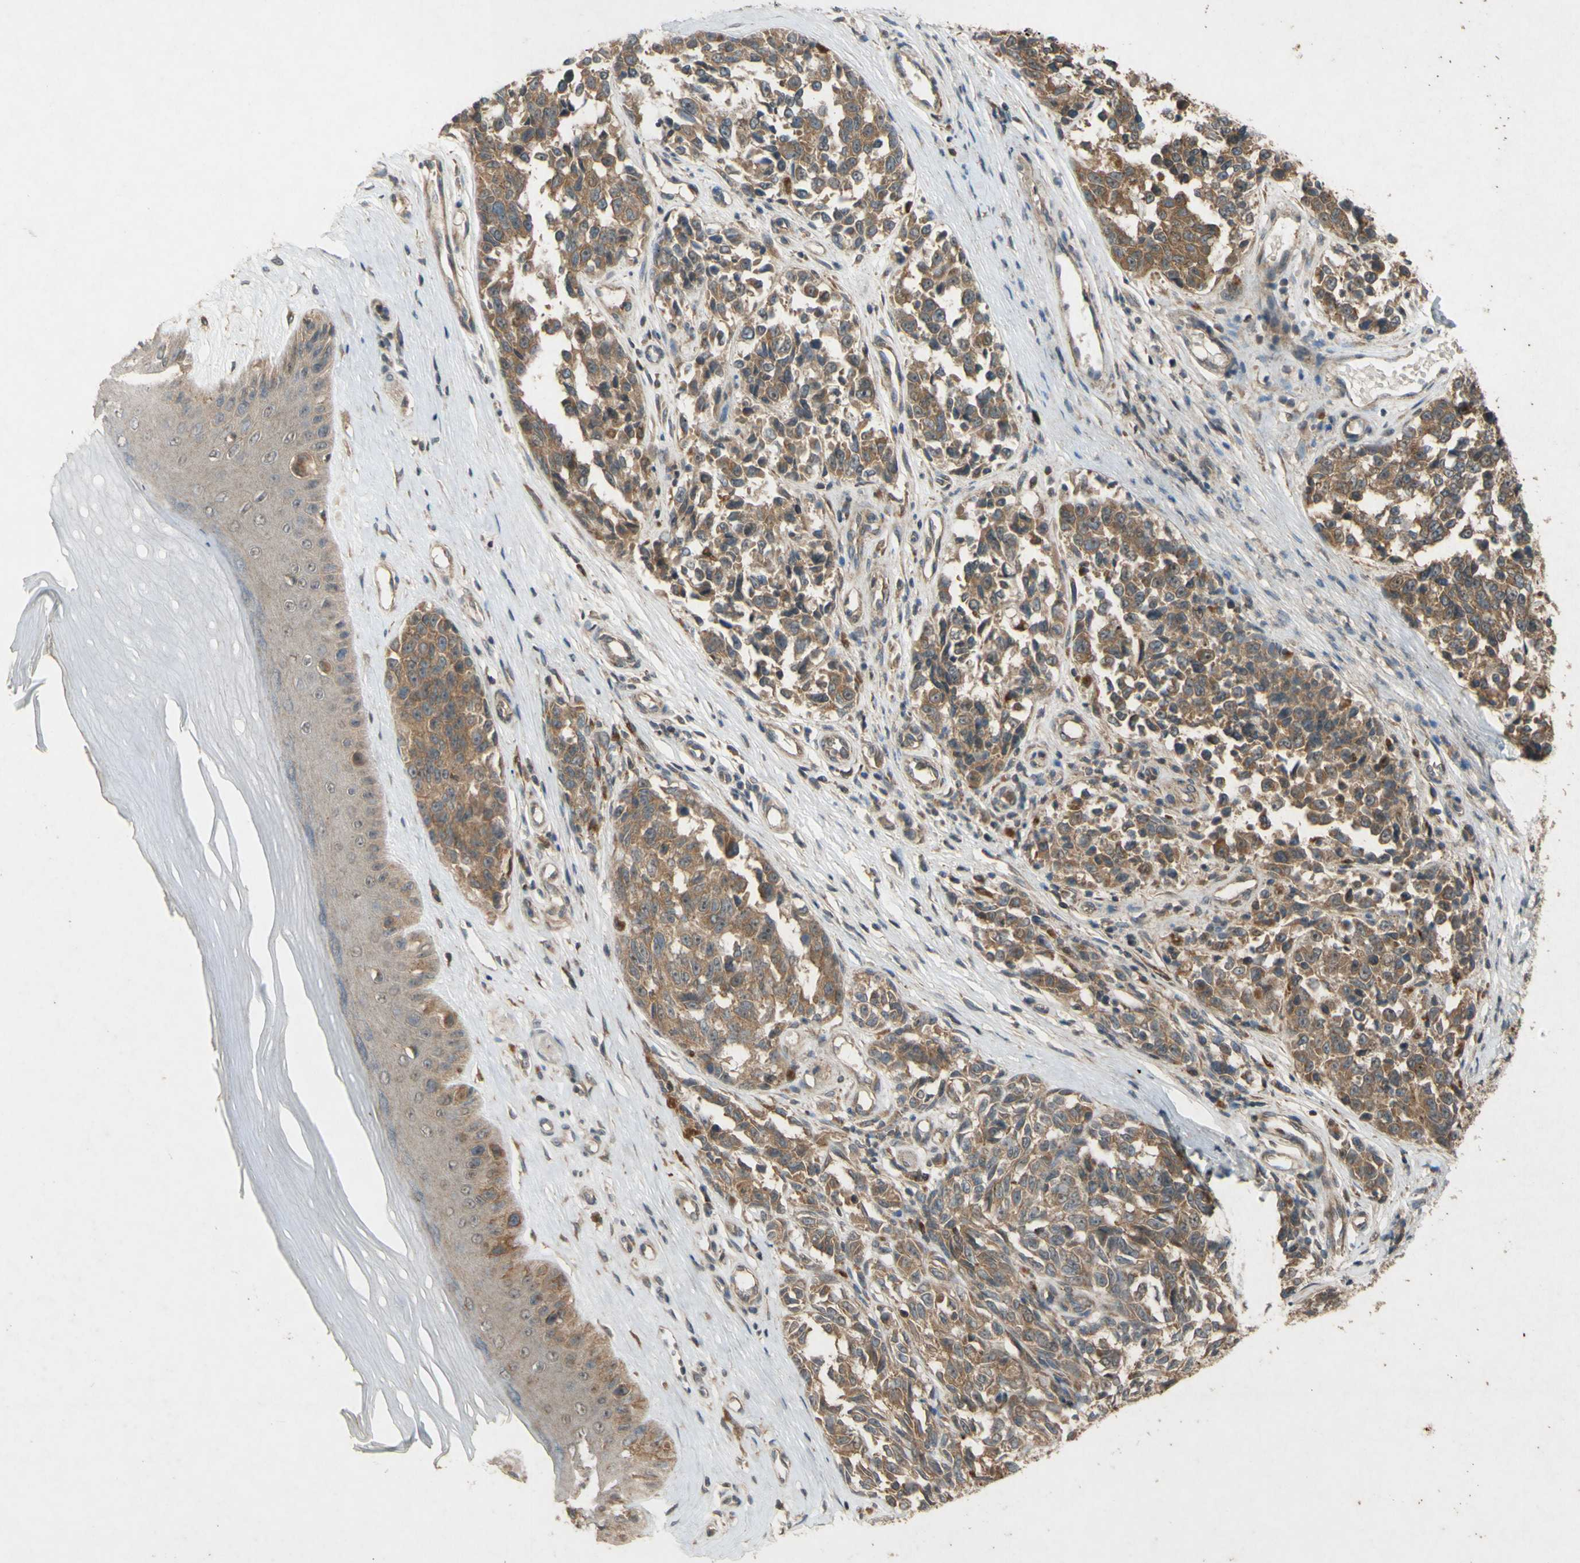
{"staining": {"intensity": "moderate", "quantity": ">75%", "location": "cytoplasmic/membranous"}, "tissue": "melanoma", "cell_type": "Tumor cells", "image_type": "cancer", "snomed": [{"axis": "morphology", "description": "Malignant melanoma, NOS"}, {"axis": "topography", "description": "Skin"}], "caption": "Human malignant melanoma stained for a protein (brown) exhibits moderate cytoplasmic/membranous positive expression in about >75% of tumor cells.", "gene": "ATP6V1F", "patient": {"sex": "female", "age": 64}}